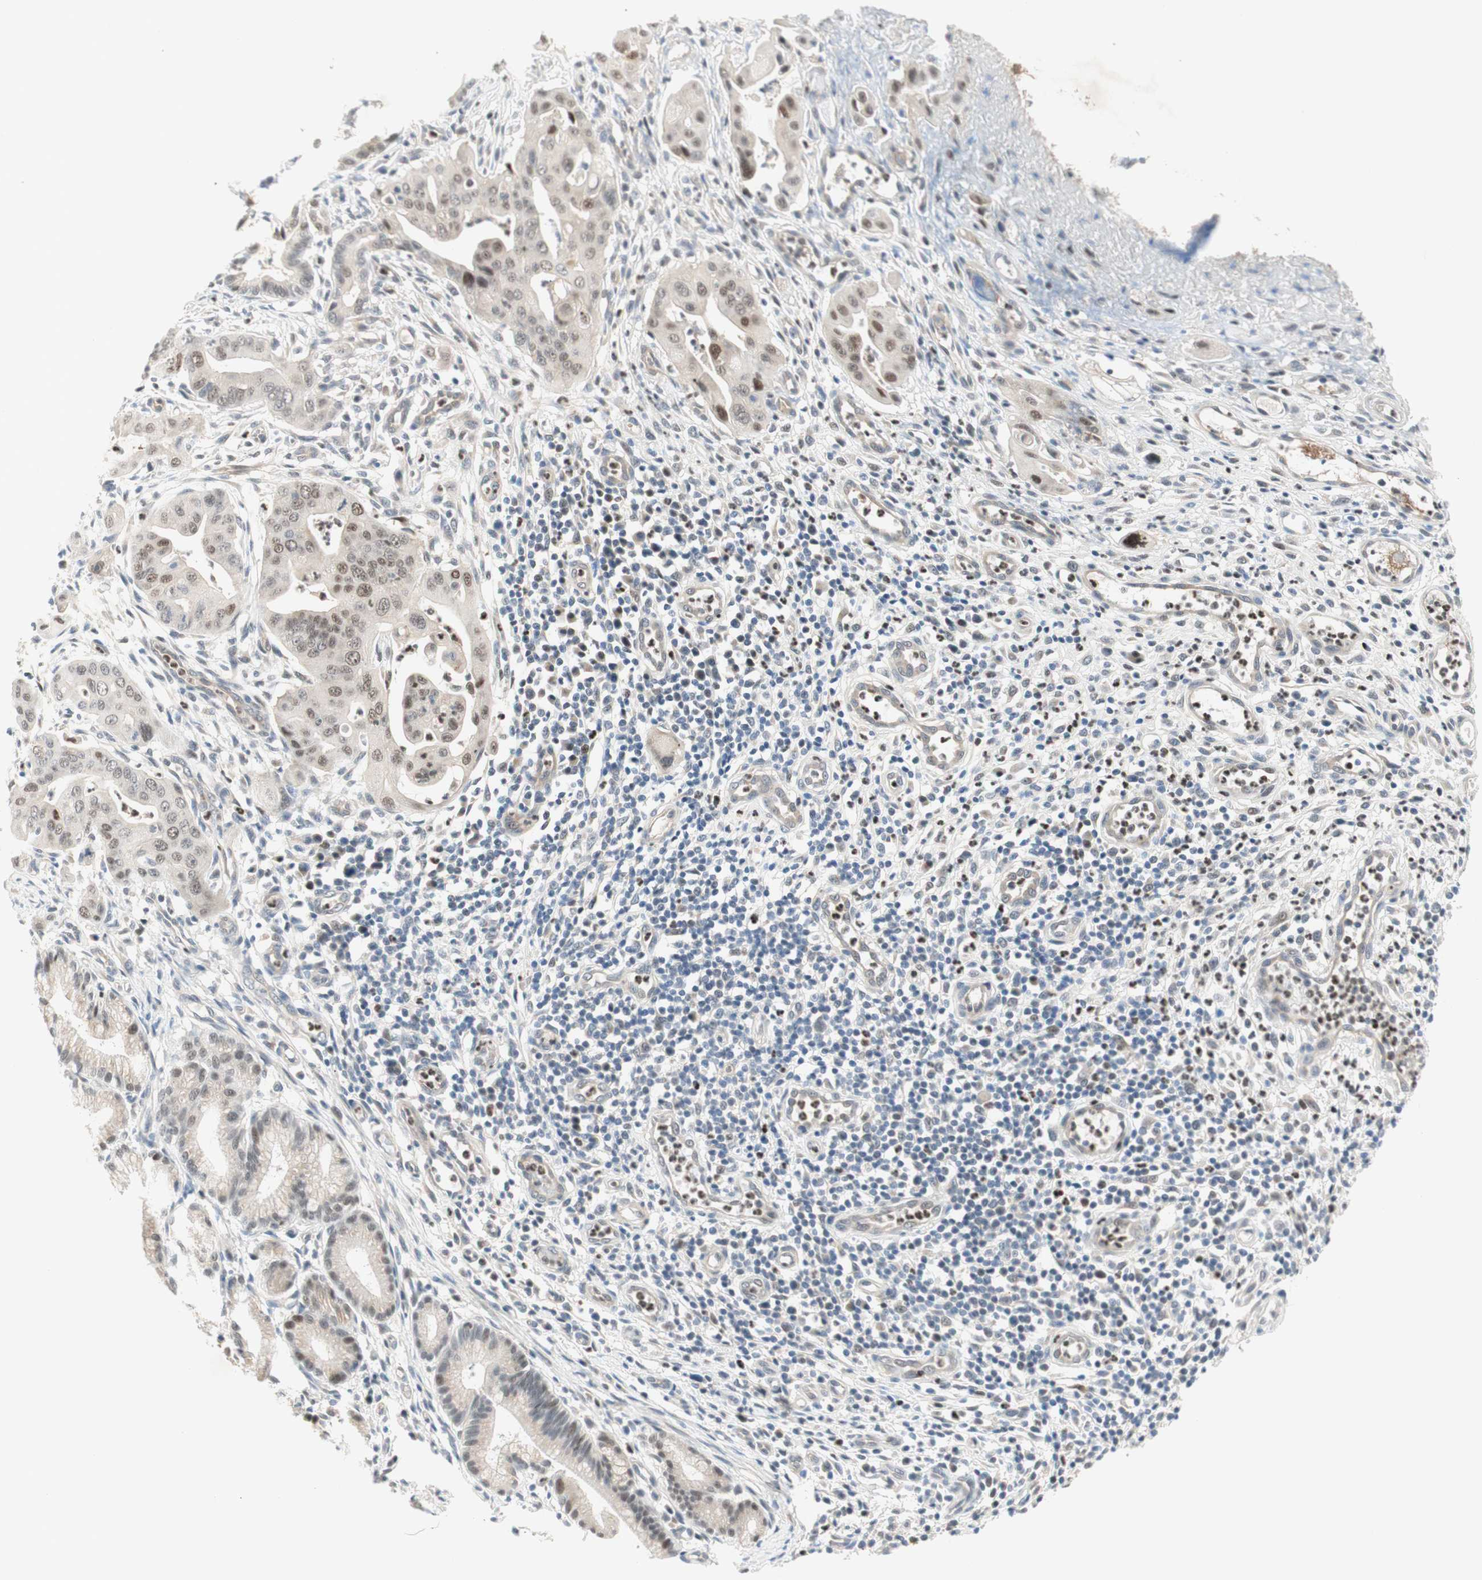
{"staining": {"intensity": "weak", "quantity": ">75%", "location": "nuclear"}, "tissue": "pancreatic cancer", "cell_type": "Tumor cells", "image_type": "cancer", "snomed": [{"axis": "morphology", "description": "Adenocarcinoma, NOS"}, {"axis": "topography", "description": "Pancreas"}], "caption": "Protein positivity by immunohistochemistry (IHC) demonstrates weak nuclear expression in about >75% of tumor cells in adenocarcinoma (pancreatic).", "gene": "RFNG", "patient": {"sex": "female", "age": 75}}